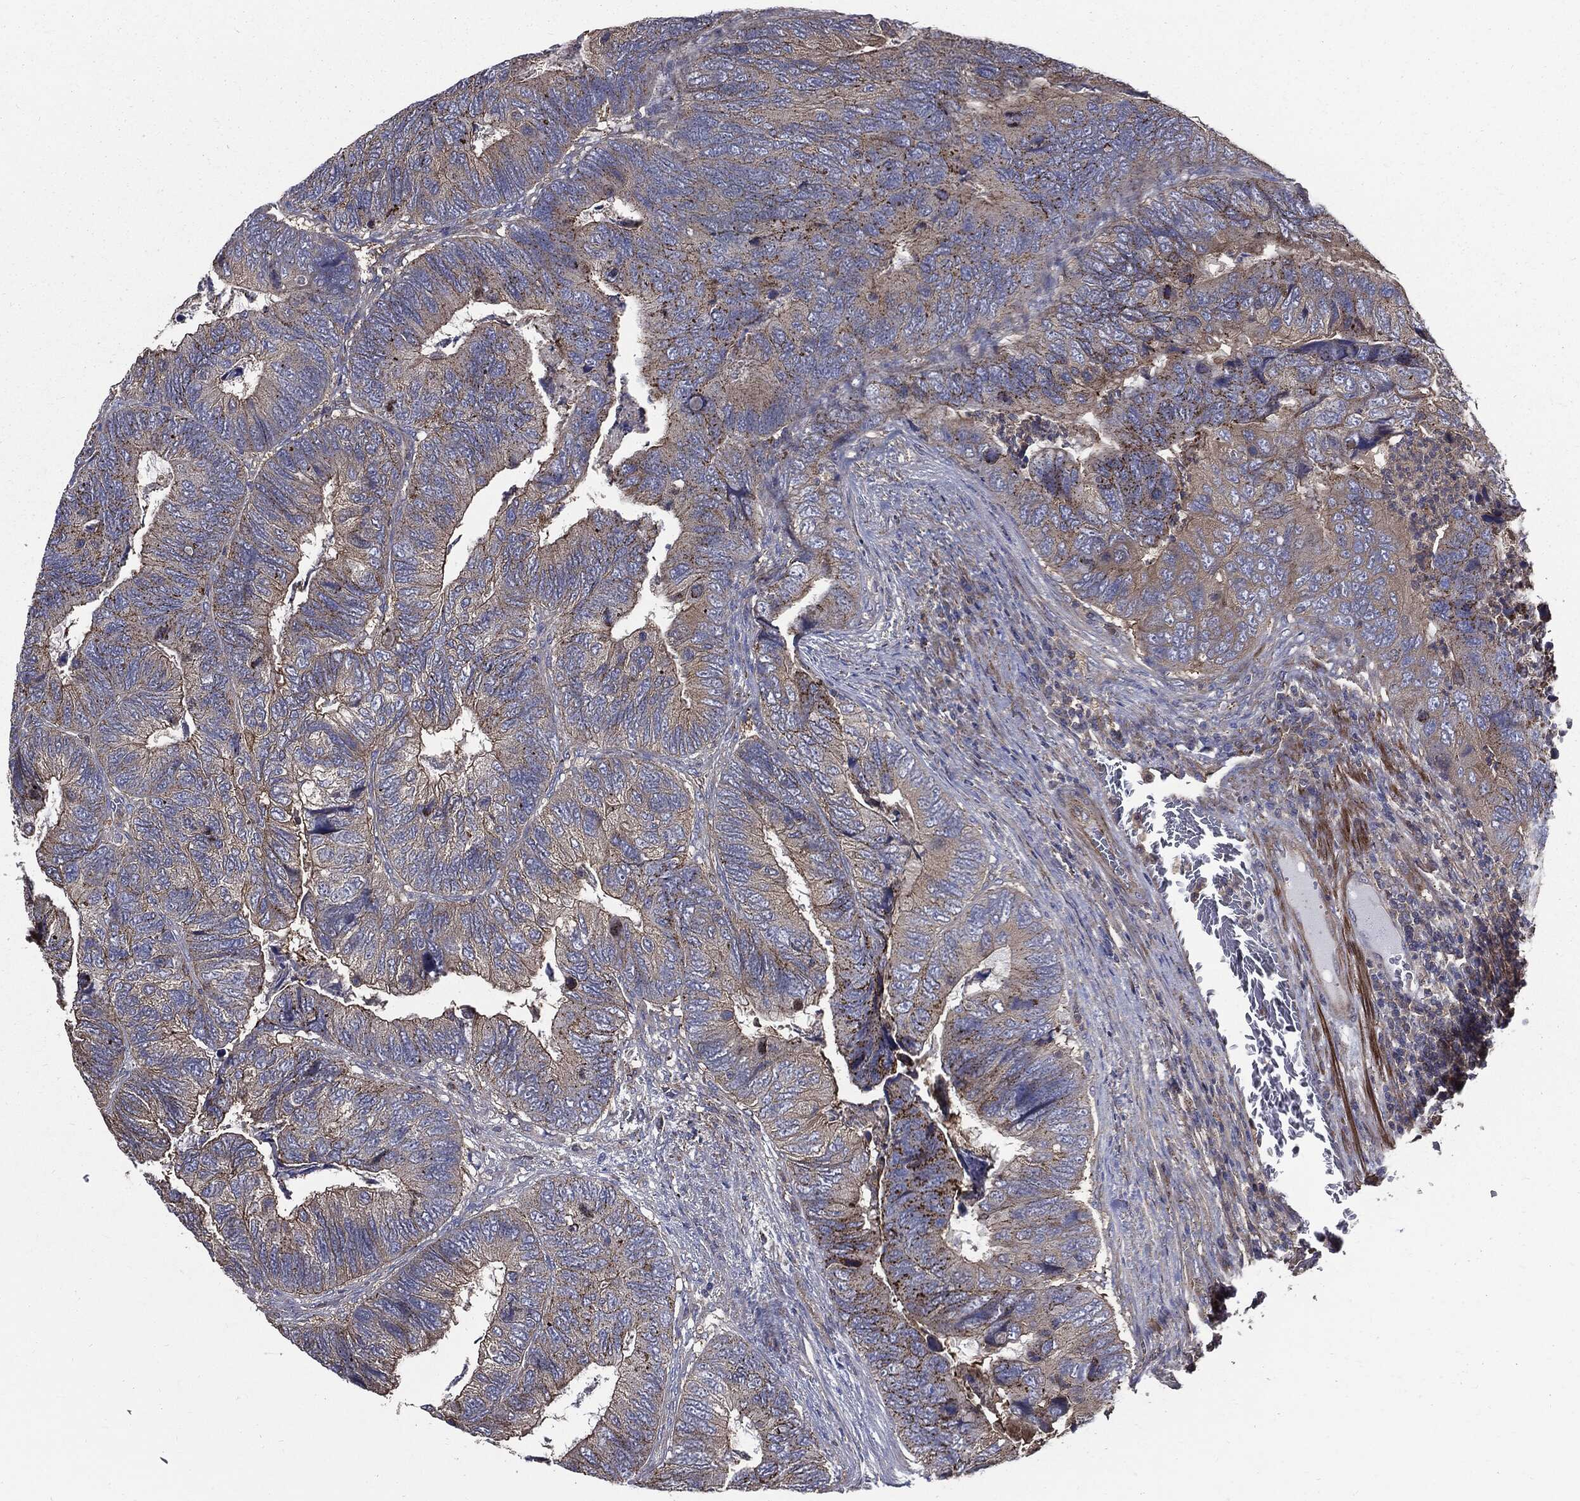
{"staining": {"intensity": "moderate", "quantity": "<25%", "location": "cytoplasmic/membranous"}, "tissue": "colorectal cancer", "cell_type": "Tumor cells", "image_type": "cancer", "snomed": [{"axis": "morphology", "description": "Adenocarcinoma, NOS"}, {"axis": "topography", "description": "Colon"}], "caption": "The immunohistochemical stain shows moderate cytoplasmic/membranous staining in tumor cells of colorectal adenocarcinoma tissue. Nuclei are stained in blue.", "gene": "PDCD6IP", "patient": {"sex": "female", "age": 67}}